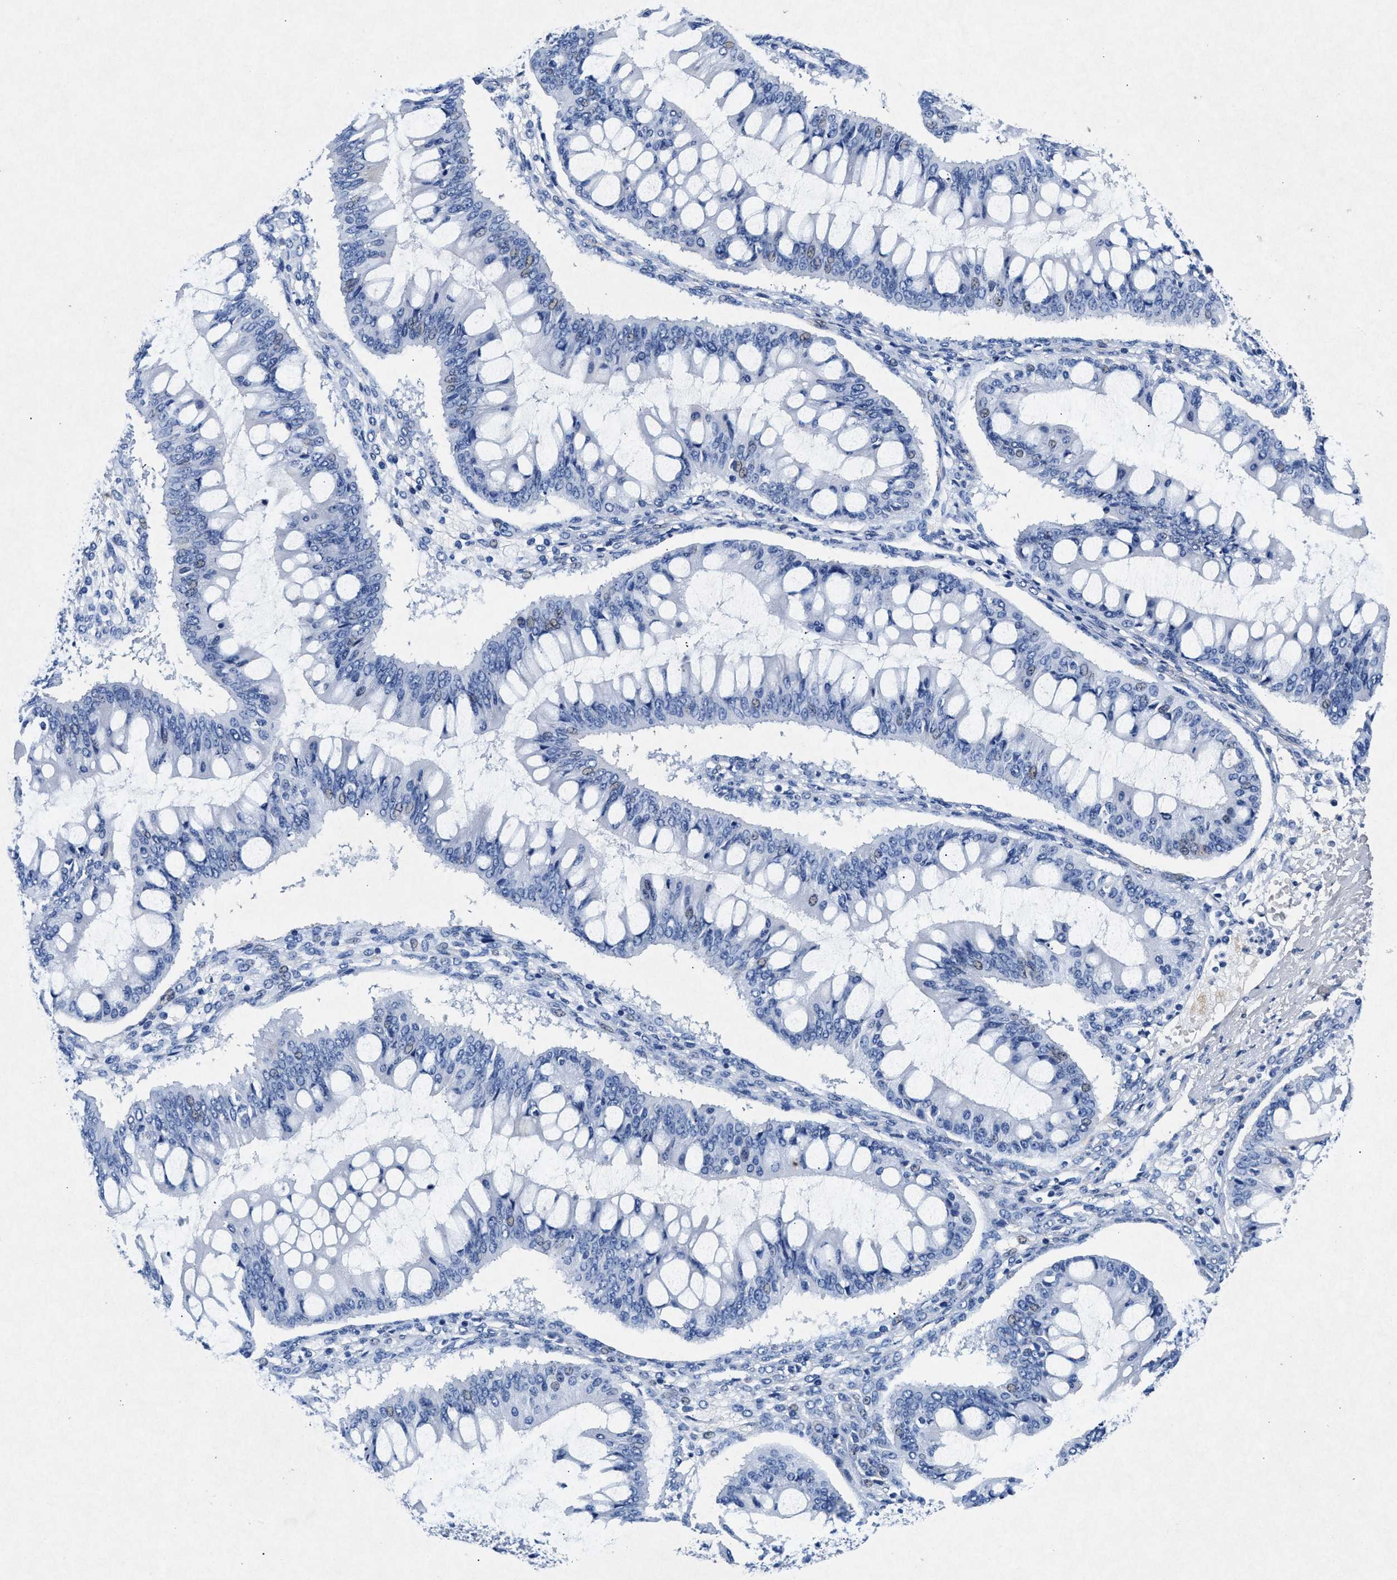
{"staining": {"intensity": "weak", "quantity": "<25%", "location": "nuclear"}, "tissue": "ovarian cancer", "cell_type": "Tumor cells", "image_type": "cancer", "snomed": [{"axis": "morphology", "description": "Cystadenocarcinoma, mucinous, NOS"}, {"axis": "topography", "description": "Ovary"}], "caption": "Immunohistochemistry (IHC) micrograph of neoplastic tissue: human mucinous cystadenocarcinoma (ovarian) stained with DAB shows no significant protein staining in tumor cells.", "gene": "MAP6", "patient": {"sex": "female", "age": 73}}